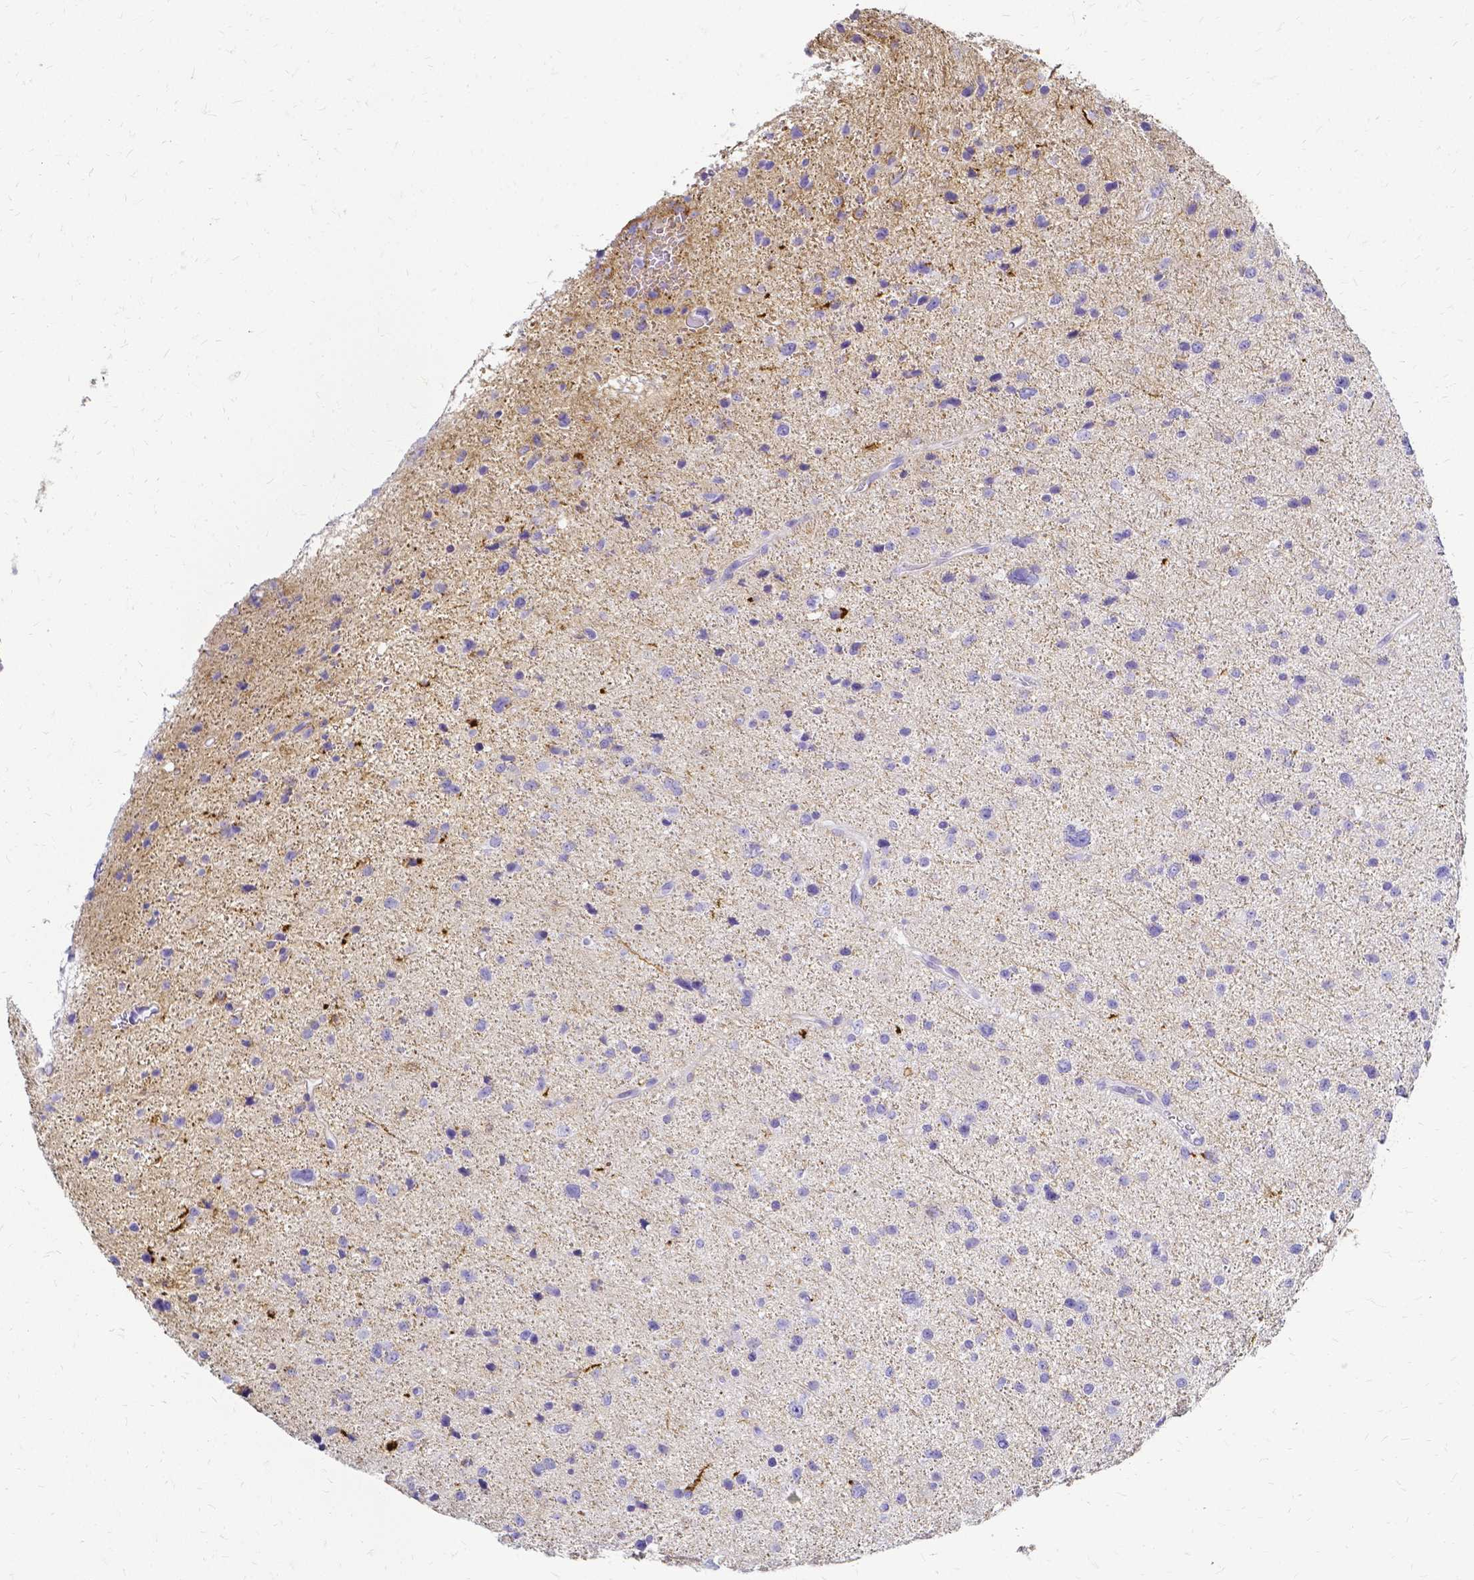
{"staining": {"intensity": "negative", "quantity": "none", "location": "none"}, "tissue": "glioma", "cell_type": "Tumor cells", "image_type": "cancer", "snomed": [{"axis": "morphology", "description": "Glioma, malignant, Low grade"}, {"axis": "topography", "description": "Brain"}], "caption": "DAB (3,3'-diaminobenzidine) immunohistochemical staining of human malignant low-grade glioma exhibits no significant expression in tumor cells.", "gene": "HSPA12A", "patient": {"sex": "female", "age": 55}}